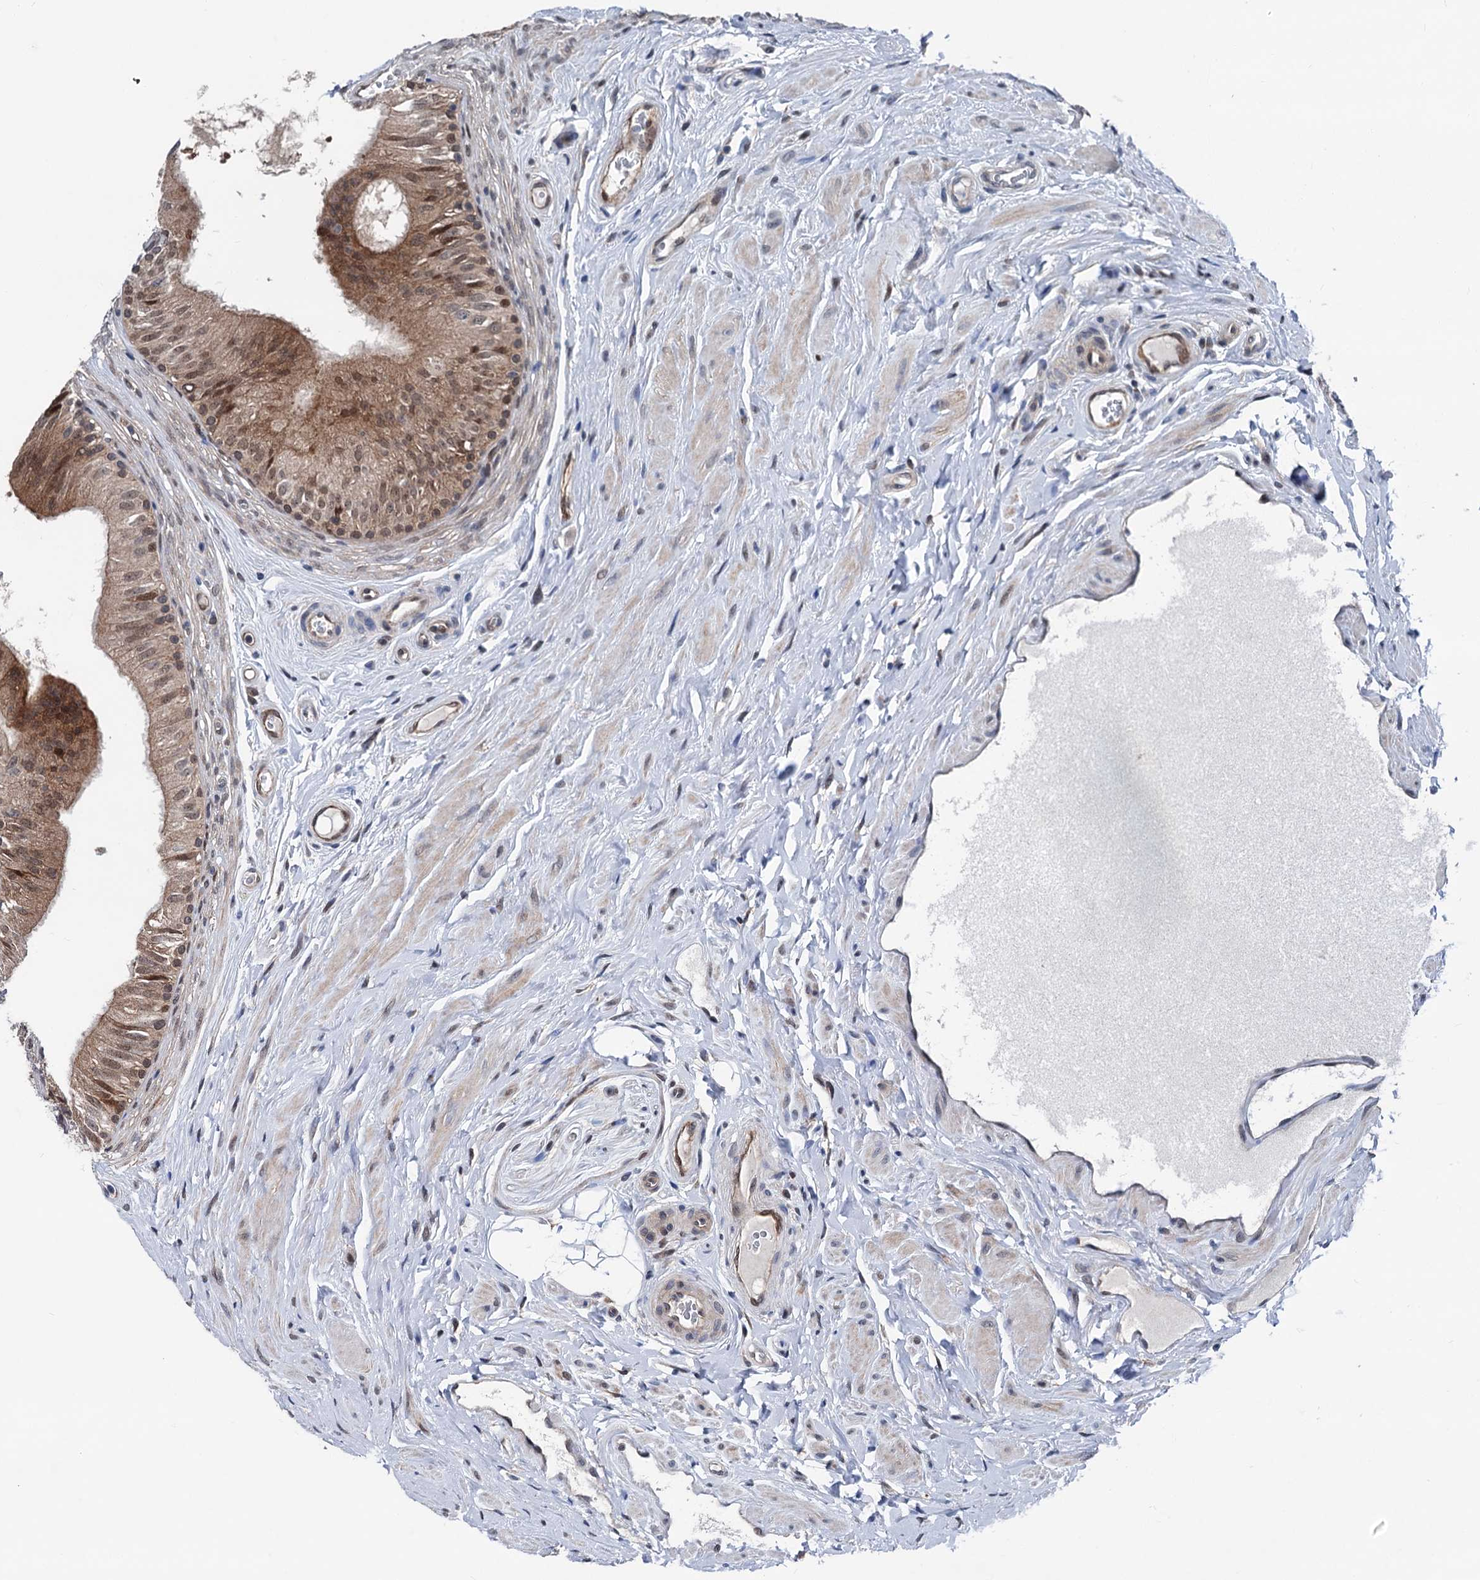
{"staining": {"intensity": "moderate", "quantity": ">75%", "location": "cytoplasmic/membranous,nuclear"}, "tissue": "epididymis", "cell_type": "Glandular cells", "image_type": "normal", "snomed": [{"axis": "morphology", "description": "Normal tissue, NOS"}, {"axis": "topography", "description": "Epididymis"}], "caption": "Immunohistochemical staining of normal epididymis reveals >75% levels of moderate cytoplasmic/membranous,nuclear protein staining in approximately >75% of glandular cells.", "gene": "GLO1", "patient": {"sex": "male", "age": 46}}